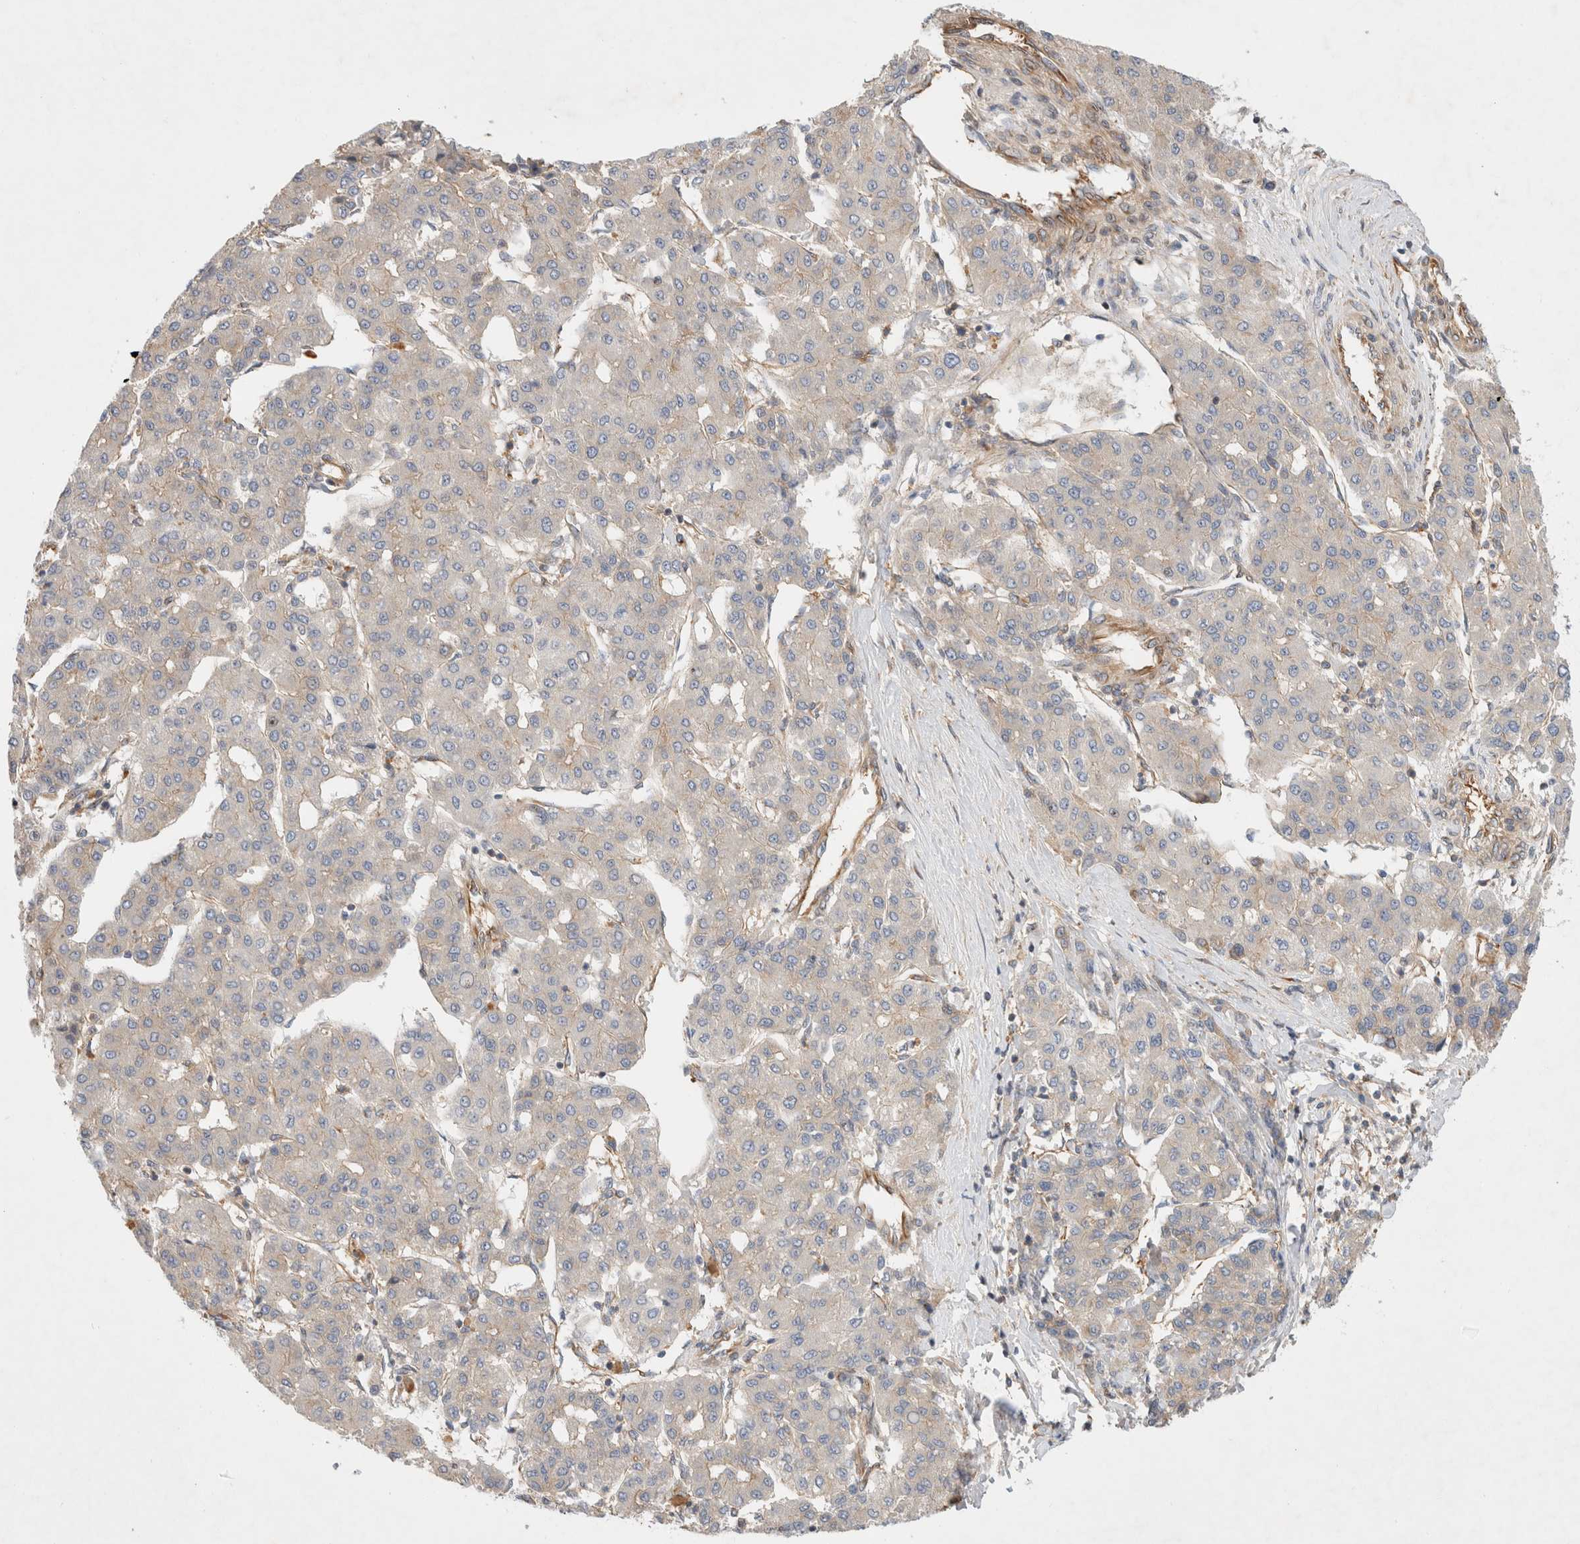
{"staining": {"intensity": "negative", "quantity": "none", "location": "none"}, "tissue": "liver cancer", "cell_type": "Tumor cells", "image_type": "cancer", "snomed": [{"axis": "morphology", "description": "Carcinoma, Hepatocellular, NOS"}, {"axis": "topography", "description": "Liver"}], "caption": "DAB immunohistochemical staining of human liver hepatocellular carcinoma shows no significant staining in tumor cells.", "gene": "GPR150", "patient": {"sex": "male", "age": 65}}